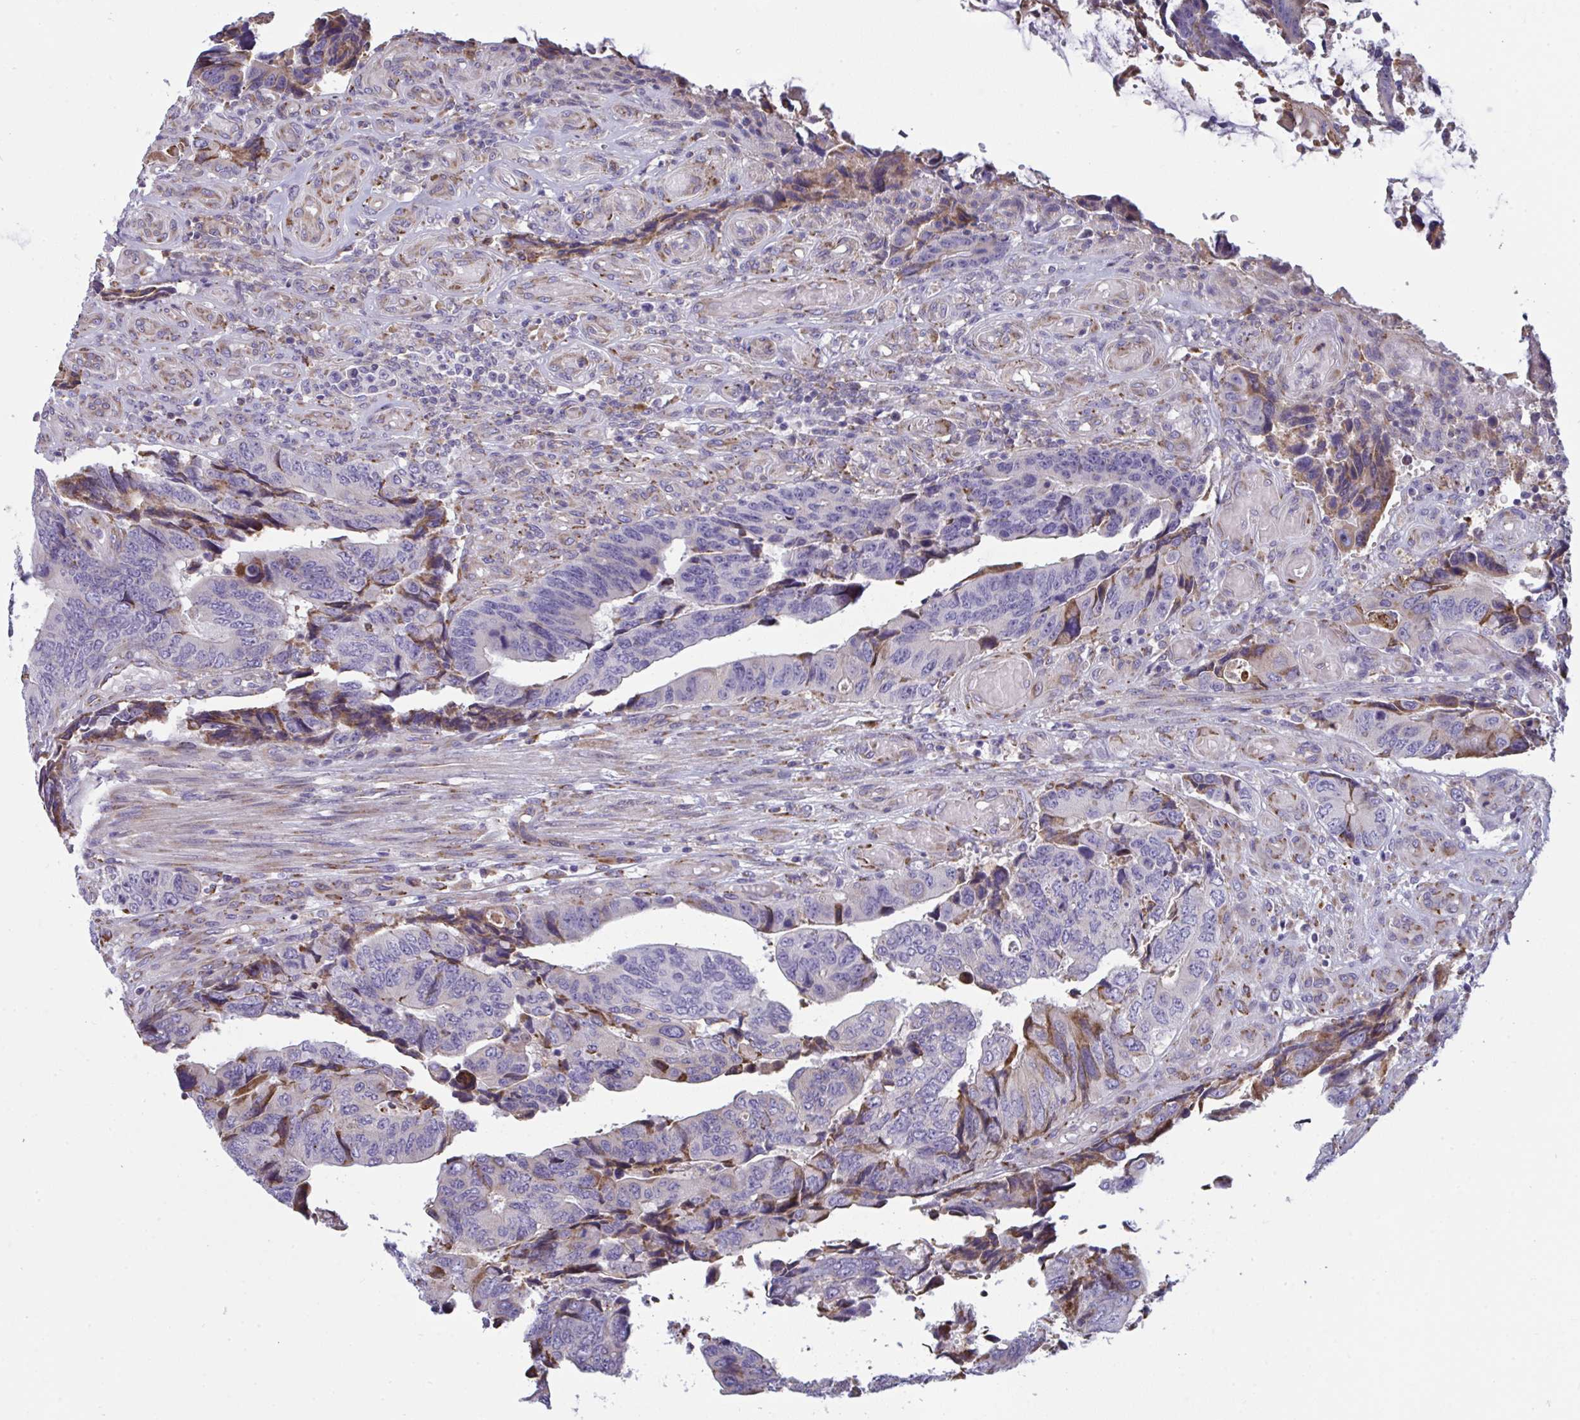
{"staining": {"intensity": "negative", "quantity": "none", "location": "none"}, "tissue": "colorectal cancer", "cell_type": "Tumor cells", "image_type": "cancer", "snomed": [{"axis": "morphology", "description": "Adenocarcinoma, NOS"}, {"axis": "topography", "description": "Colon"}], "caption": "Colorectal cancer (adenocarcinoma) was stained to show a protein in brown. There is no significant staining in tumor cells. (Brightfield microscopy of DAB immunohistochemistry at high magnification).", "gene": "MYMK", "patient": {"sex": "male", "age": 87}}